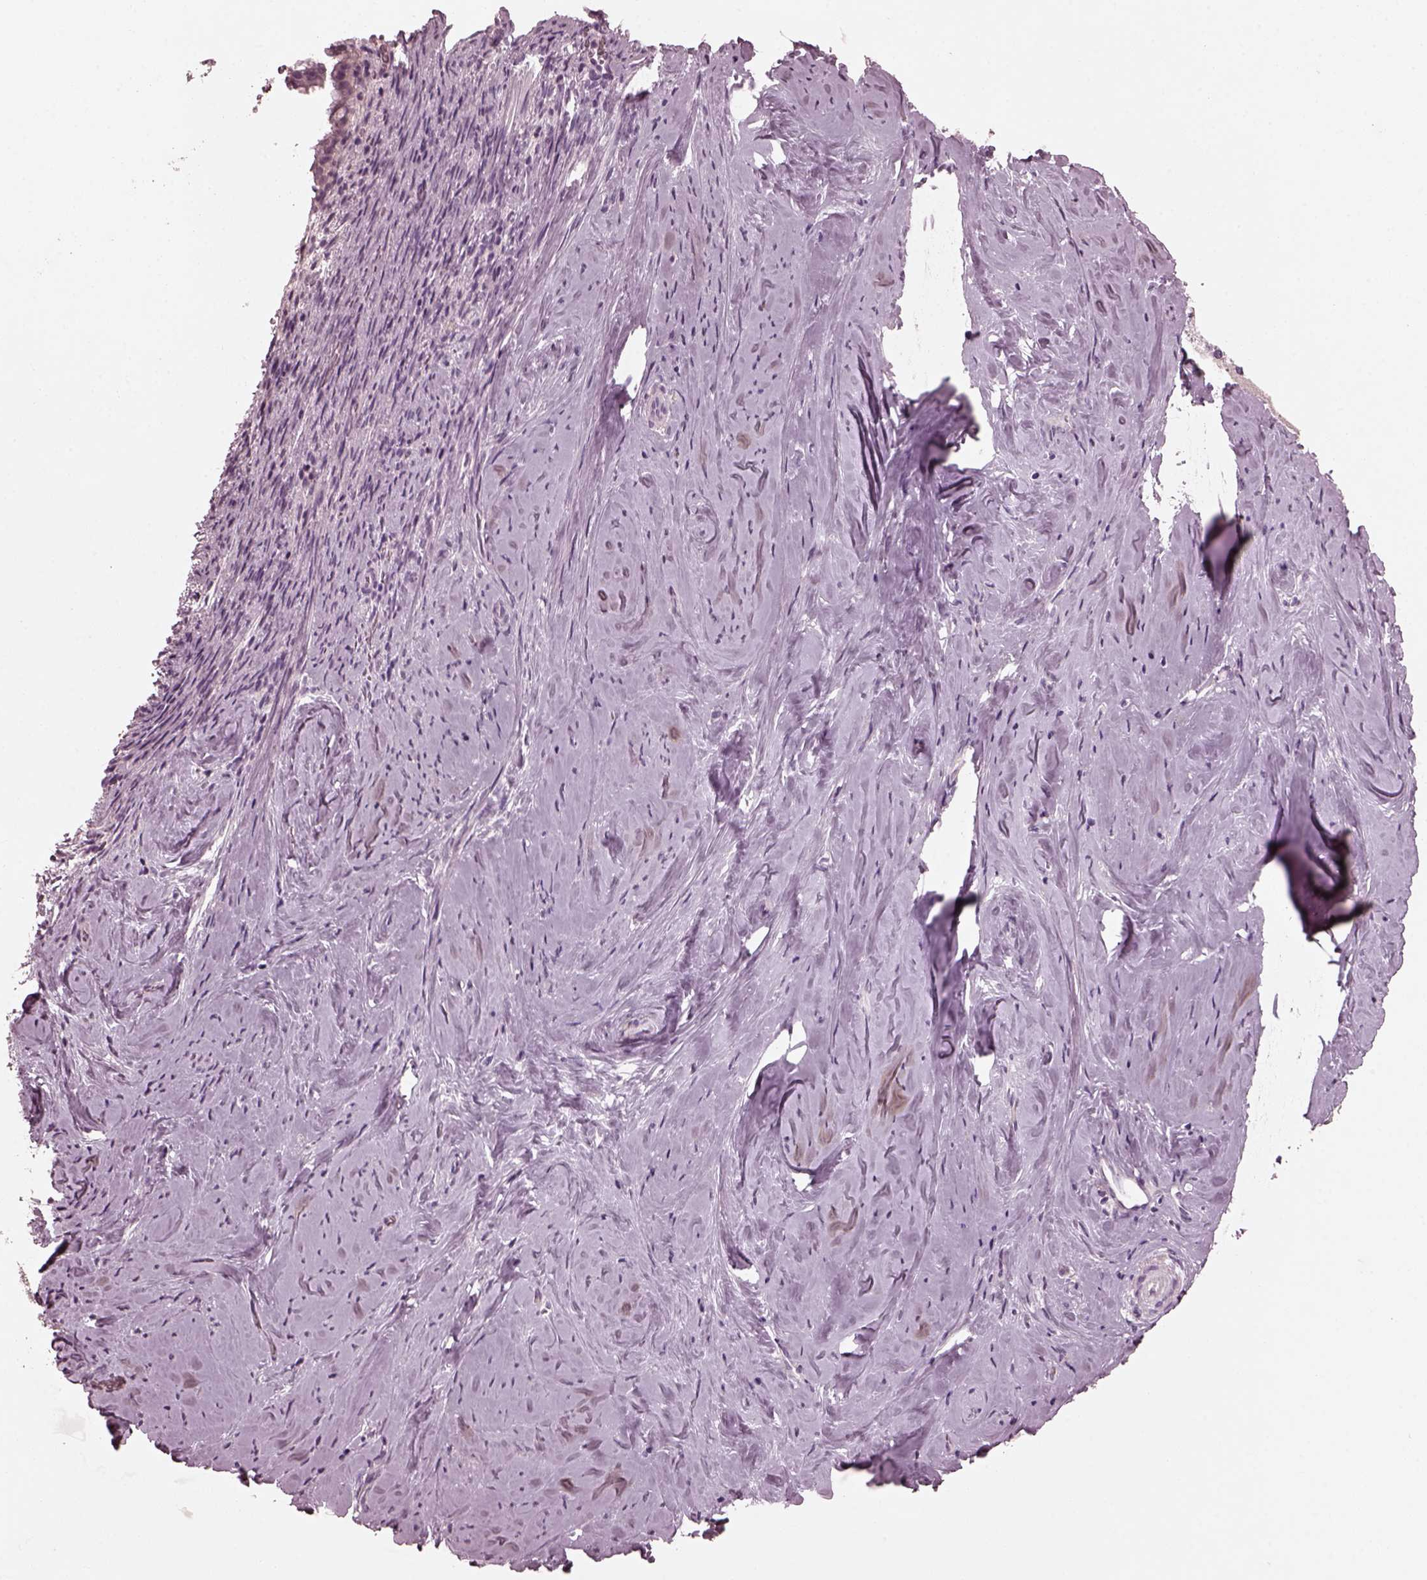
{"staining": {"intensity": "negative", "quantity": "none", "location": "none"}, "tissue": "cervical cancer", "cell_type": "Tumor cells", "image_type": "cancer", "snomed": [{"axis": "morphology", "description": "Squamous cell carcinoma, NOS"}, {"axis": "topography", "description": "Cervix"}], "caption": "Immunohistochemical staining of squamous cell carcinoma (cervical) shows no significant staining in tumor cells.", "gene": "CGA", "patient": {"sex": "female", "age": 51}}